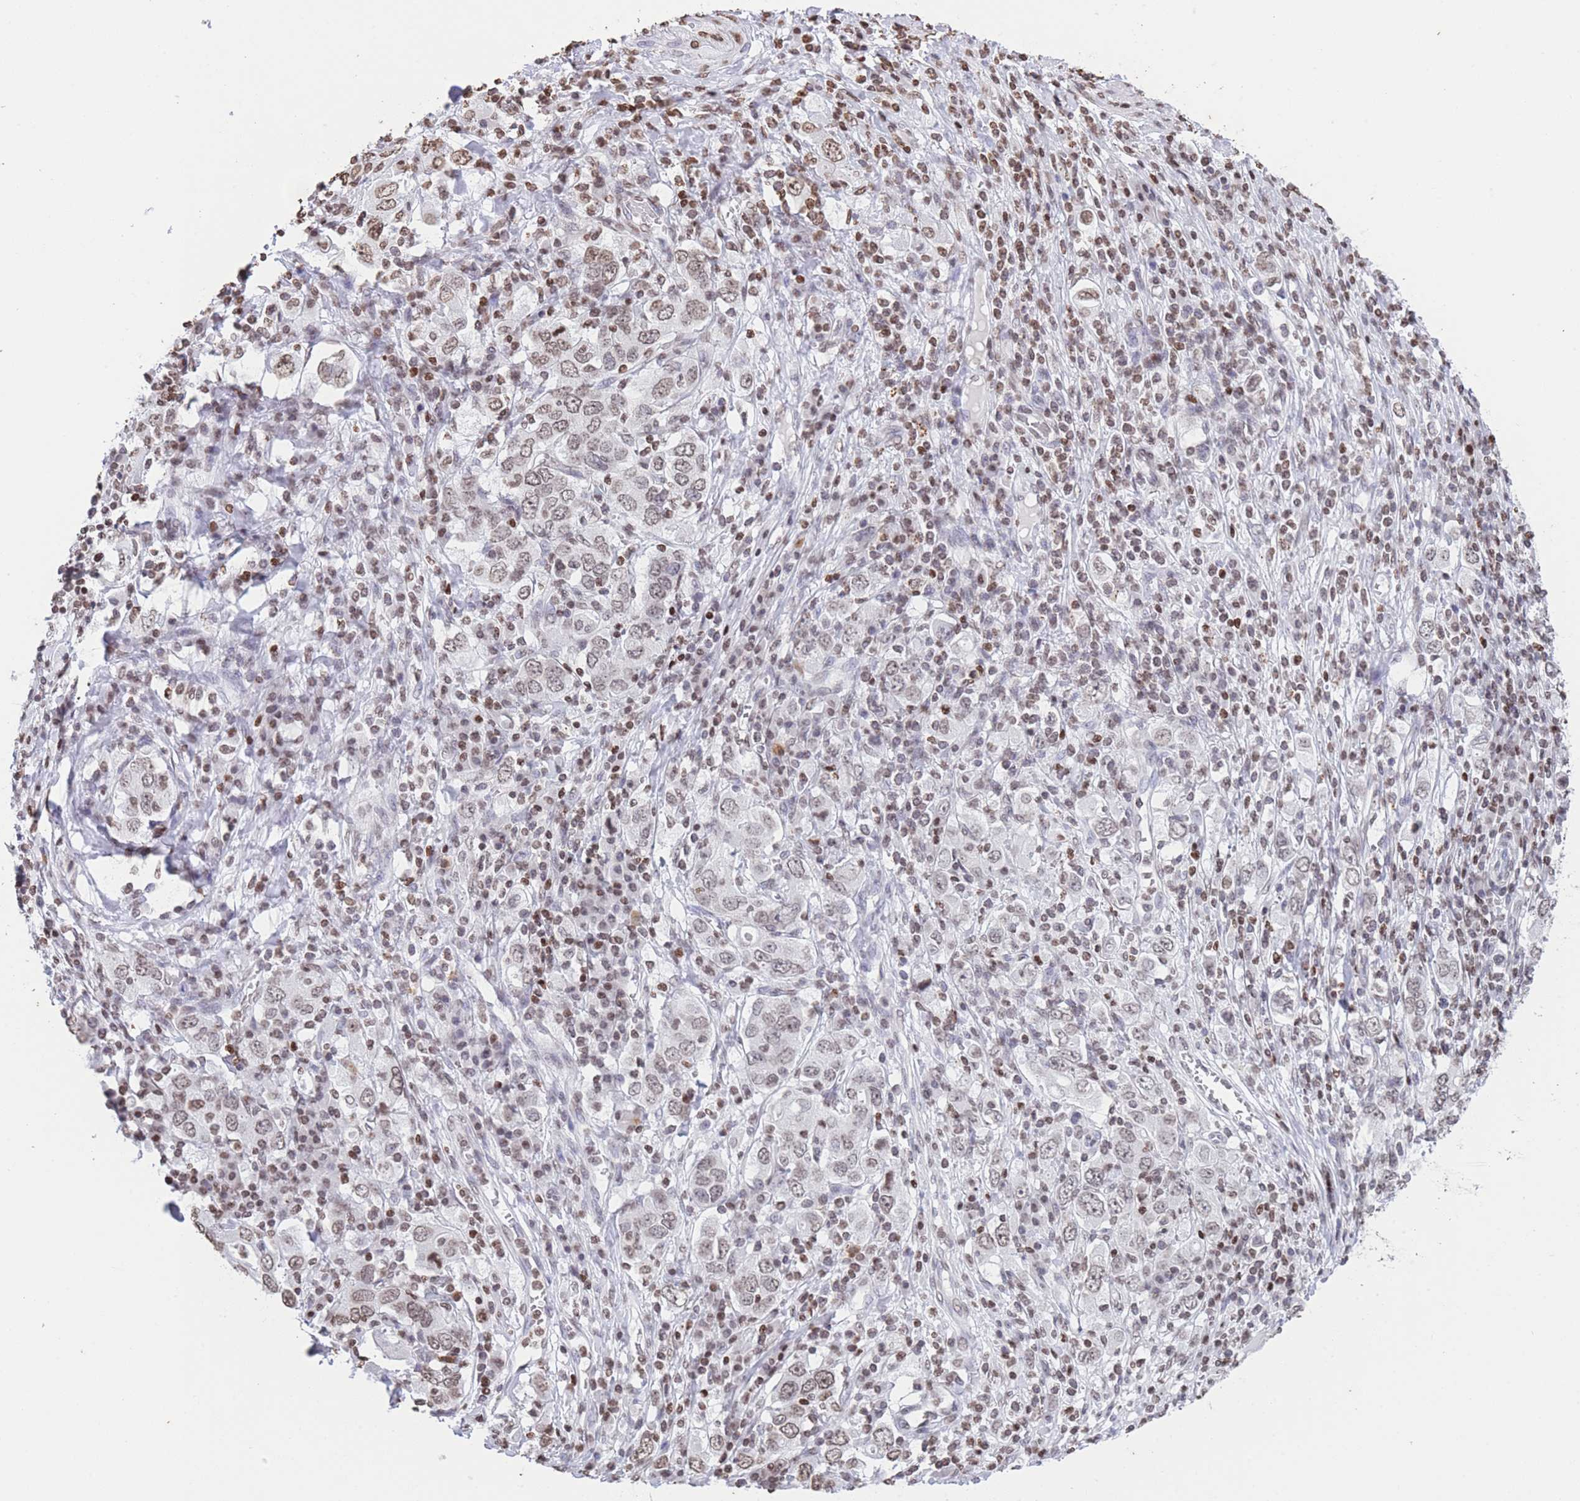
{"staining": {"intensity": "weak", "quantity": ">75%", "location": "nuclear"}, "tissue": "stomach cancer", "cell_type": "Tumor cells", "image_type": "cancer", "snomed": [{"axis": "morphology", "description": "Adenocarcinoma, NOS"}, {"axis": "topography", "description": "Stomach, upper"}, {"axis": "topography", "description": "Stomach"}], "caption": "Stomach cancer (adenocarcinoma) was stained to show a protein in brown. There is low levels of weak nuclear staining in approximately >75% of tumor cells.", "gene": "H2BC11", "patient": {"sex": "male", "age": 62}}